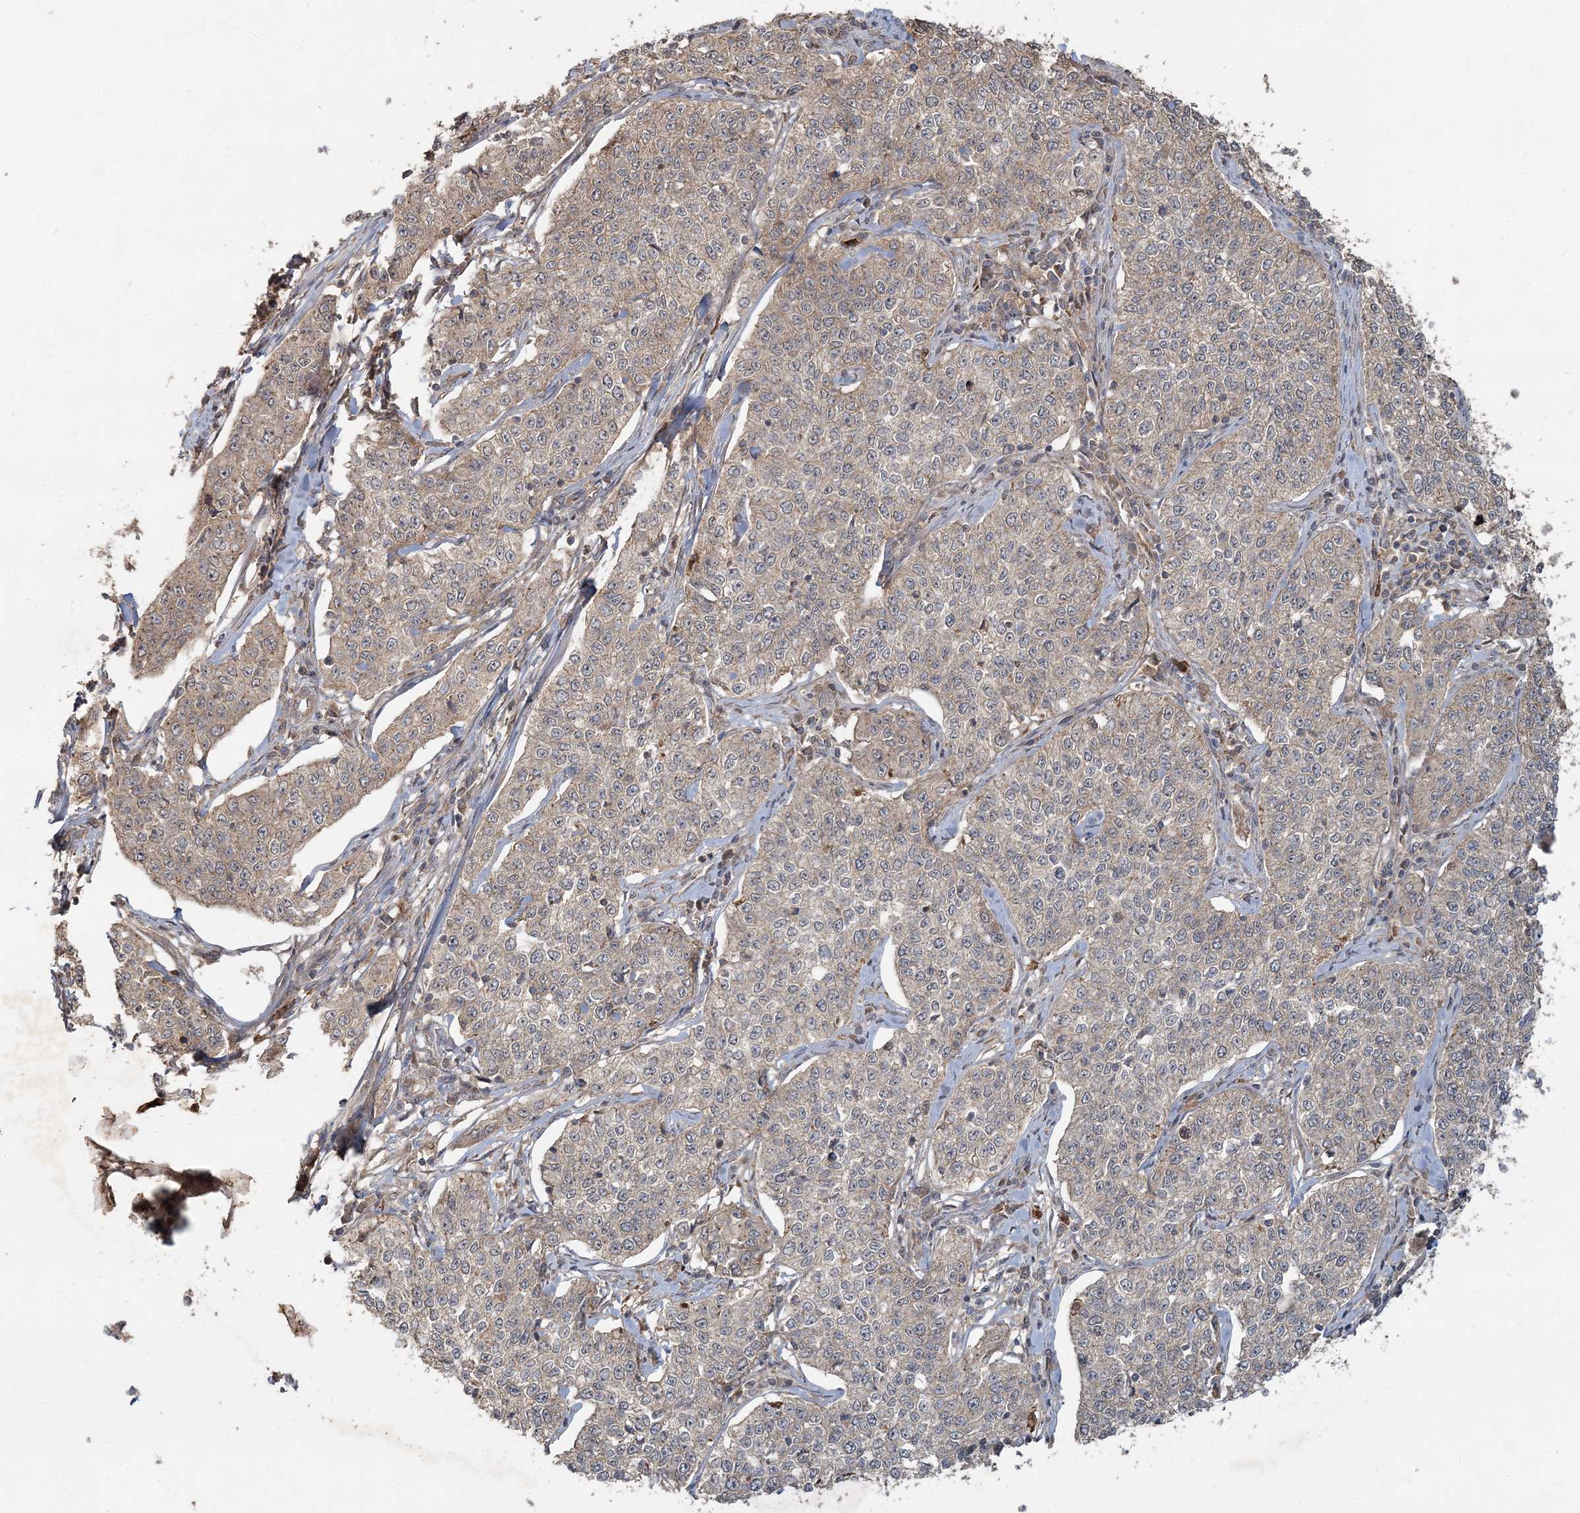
{"staining": {"intensity": "weak", "quantity": "25%-75%", "location": "cytoplasmic/membranous"}, "tissue": "cervical cancer", "cell_type": "Tumor cells", "image_type": "cancer", "snomed": [{"axis": "morphology", "description": "Squamous cell carcinoma, NOS"}, {"axis": "topography", "description": "Cervix"}], "caption": "Tumor cells display low levels of weak cytoplasmic/membranous expression in approximately 25%-75% of cells in human cervical squamous cell carcinoma. The protein of interest is stained brown, and the nuclei are stained in blue (DAB IHC with brightfield microscopy, high magnification).", "gene": "SPRY1", "patient": {"sex": "female", "age": 35}}